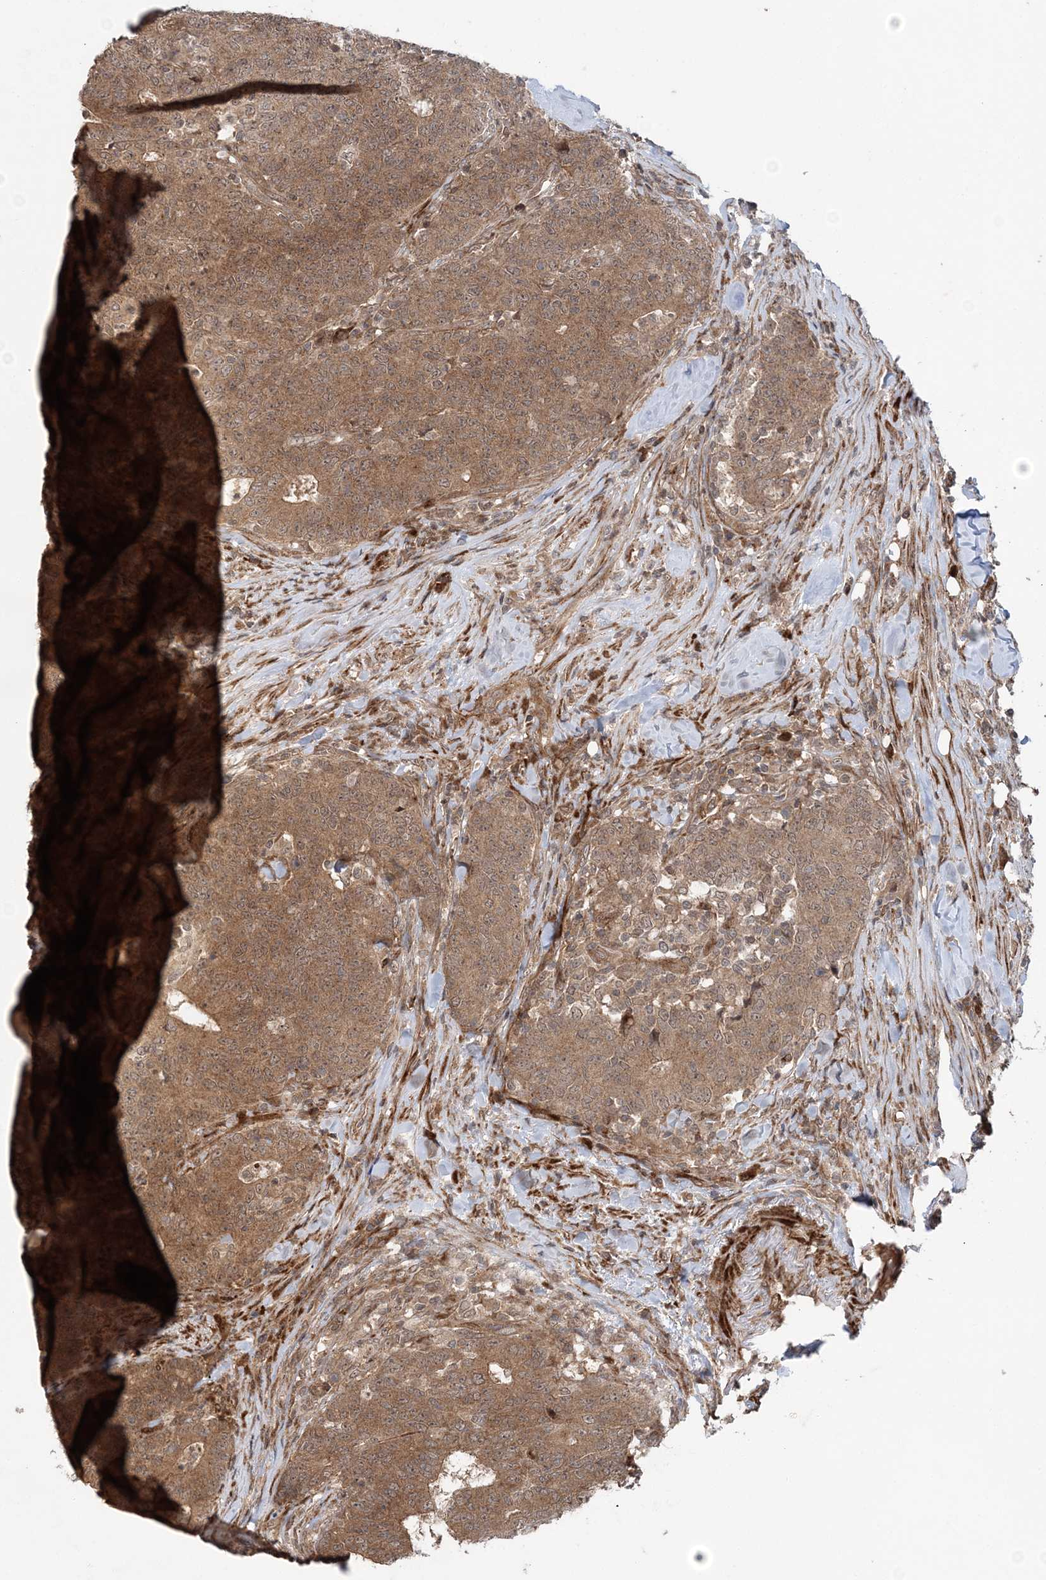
{"staining": {"intensity": "moderate", "quantity": ">75%", "location": "cytoplasmic/membranous"}, "tissue": "colorectal cancer", "cell_type": "Tumor cells", "image_type": "cancer", "snomed": [{"axis": "morphology", "description": "Normal tissue, NOS"}, {"axis": "morphology", "description": "Adenocarcinoma, NOS"}, {"axis": "topography", "description": "Colon"}], "caption": "This image displays immunohistochemistry (IHC) staining of human adenocarcinoma (colorectal), with medium moderate cytoplasmic/membranous positivity in about >75% of tumor cells.", "gene": "UBTD2", "patient": {"sex": "female", "age": 75}}